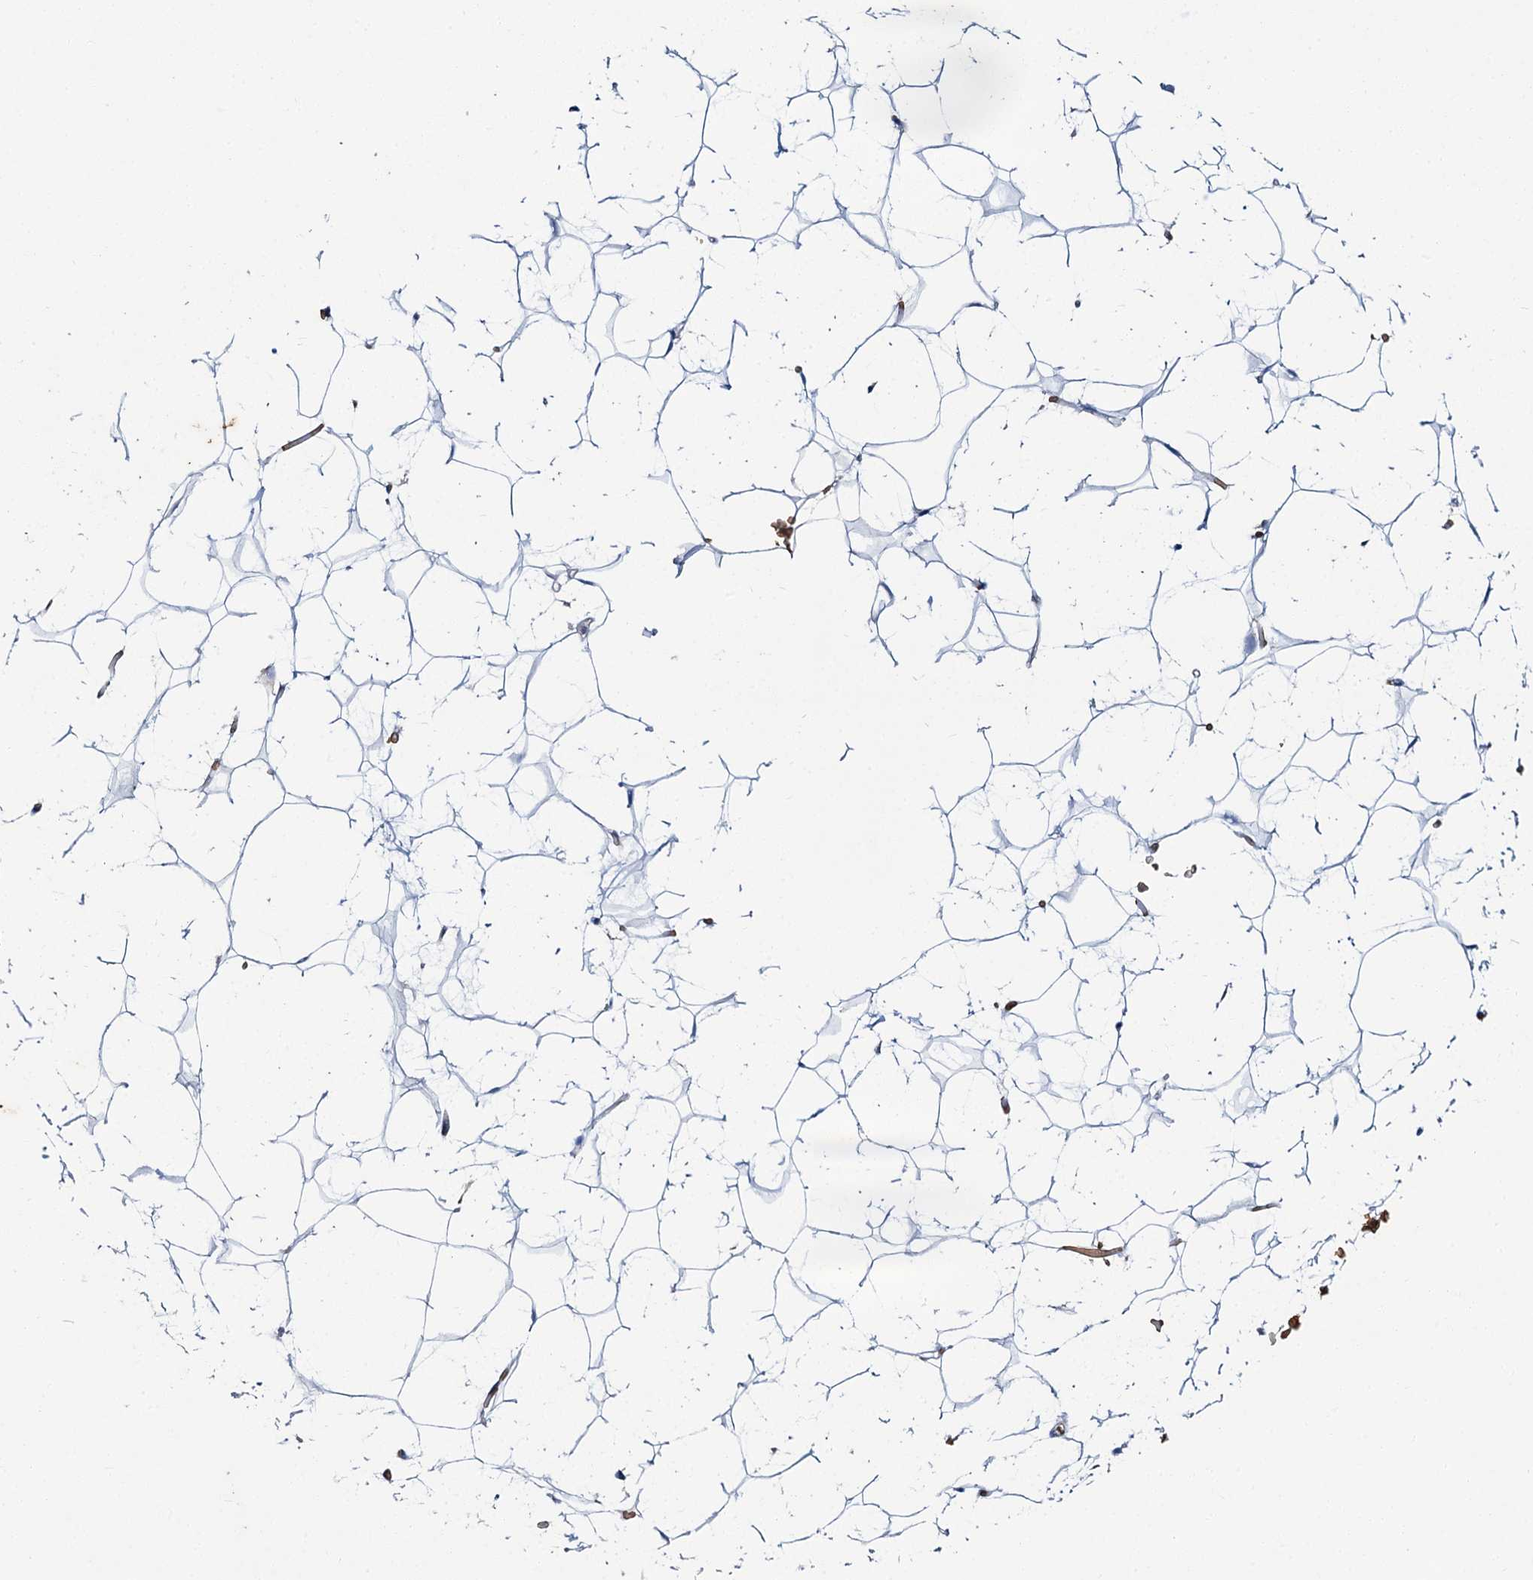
{"staining": {"intensity": "negative", "quantity": "none", "location": "none"}, "tissue": "adipose tissue", "cell_type": "Adipocytes", "image_type": "normal", "snomed": [{"axis": "morphology", "description": "Normal tissue, NOS"}, {"axis": "topography", "description": "Breast"}], "caption": "The immunohistochemistry (IHC) image has no significant staining in adipocytes of adipose tissue.", "gene": "ATG2A", "patient": {"sex": "female", "age": 26}}